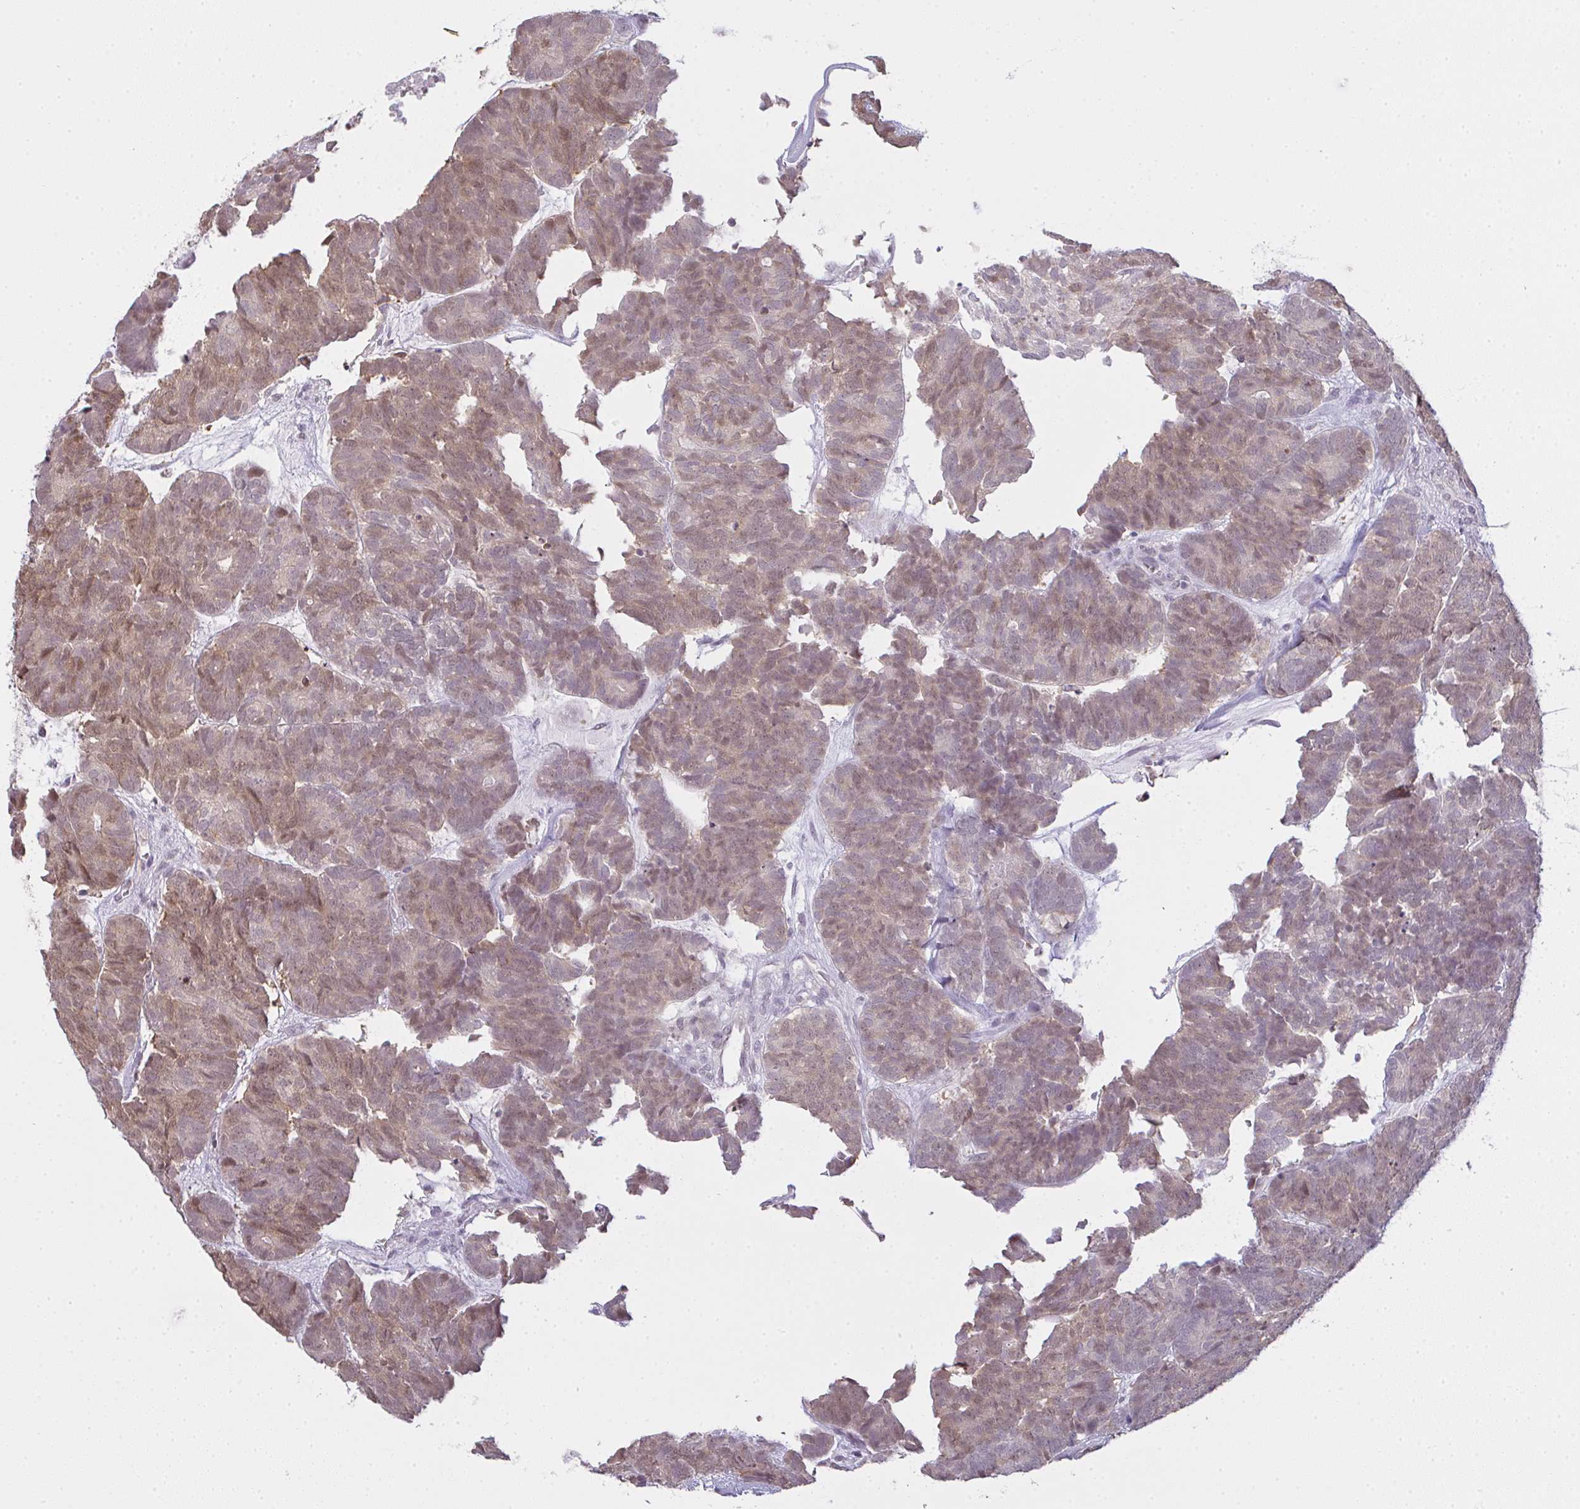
{"staining": {"intensity": "weak", "quantity": "25%-75%", "location": "nuclear"}, "tissue": "head and neck cancer", "cell_type": "Tumor cells", "image_type": "cancer", "snomed": [{"axis": "morphology", "description": "Adenocarcinoma, NOS"}, {"axis": "topography", "description": "Head-Neck"}], "caption": "Immunohistochemistry (IHC) photomicrograph of neoplastic tissue: human head and neck adenocarcinoma stained using immunohistochemistry exhibits low levels of weak protein expression localized specifically in the nuclear of tumor cells, appearing as a nuclear brown color.", "gene": "CSE1L", "patient": {"sex": "female", "age": 81}}